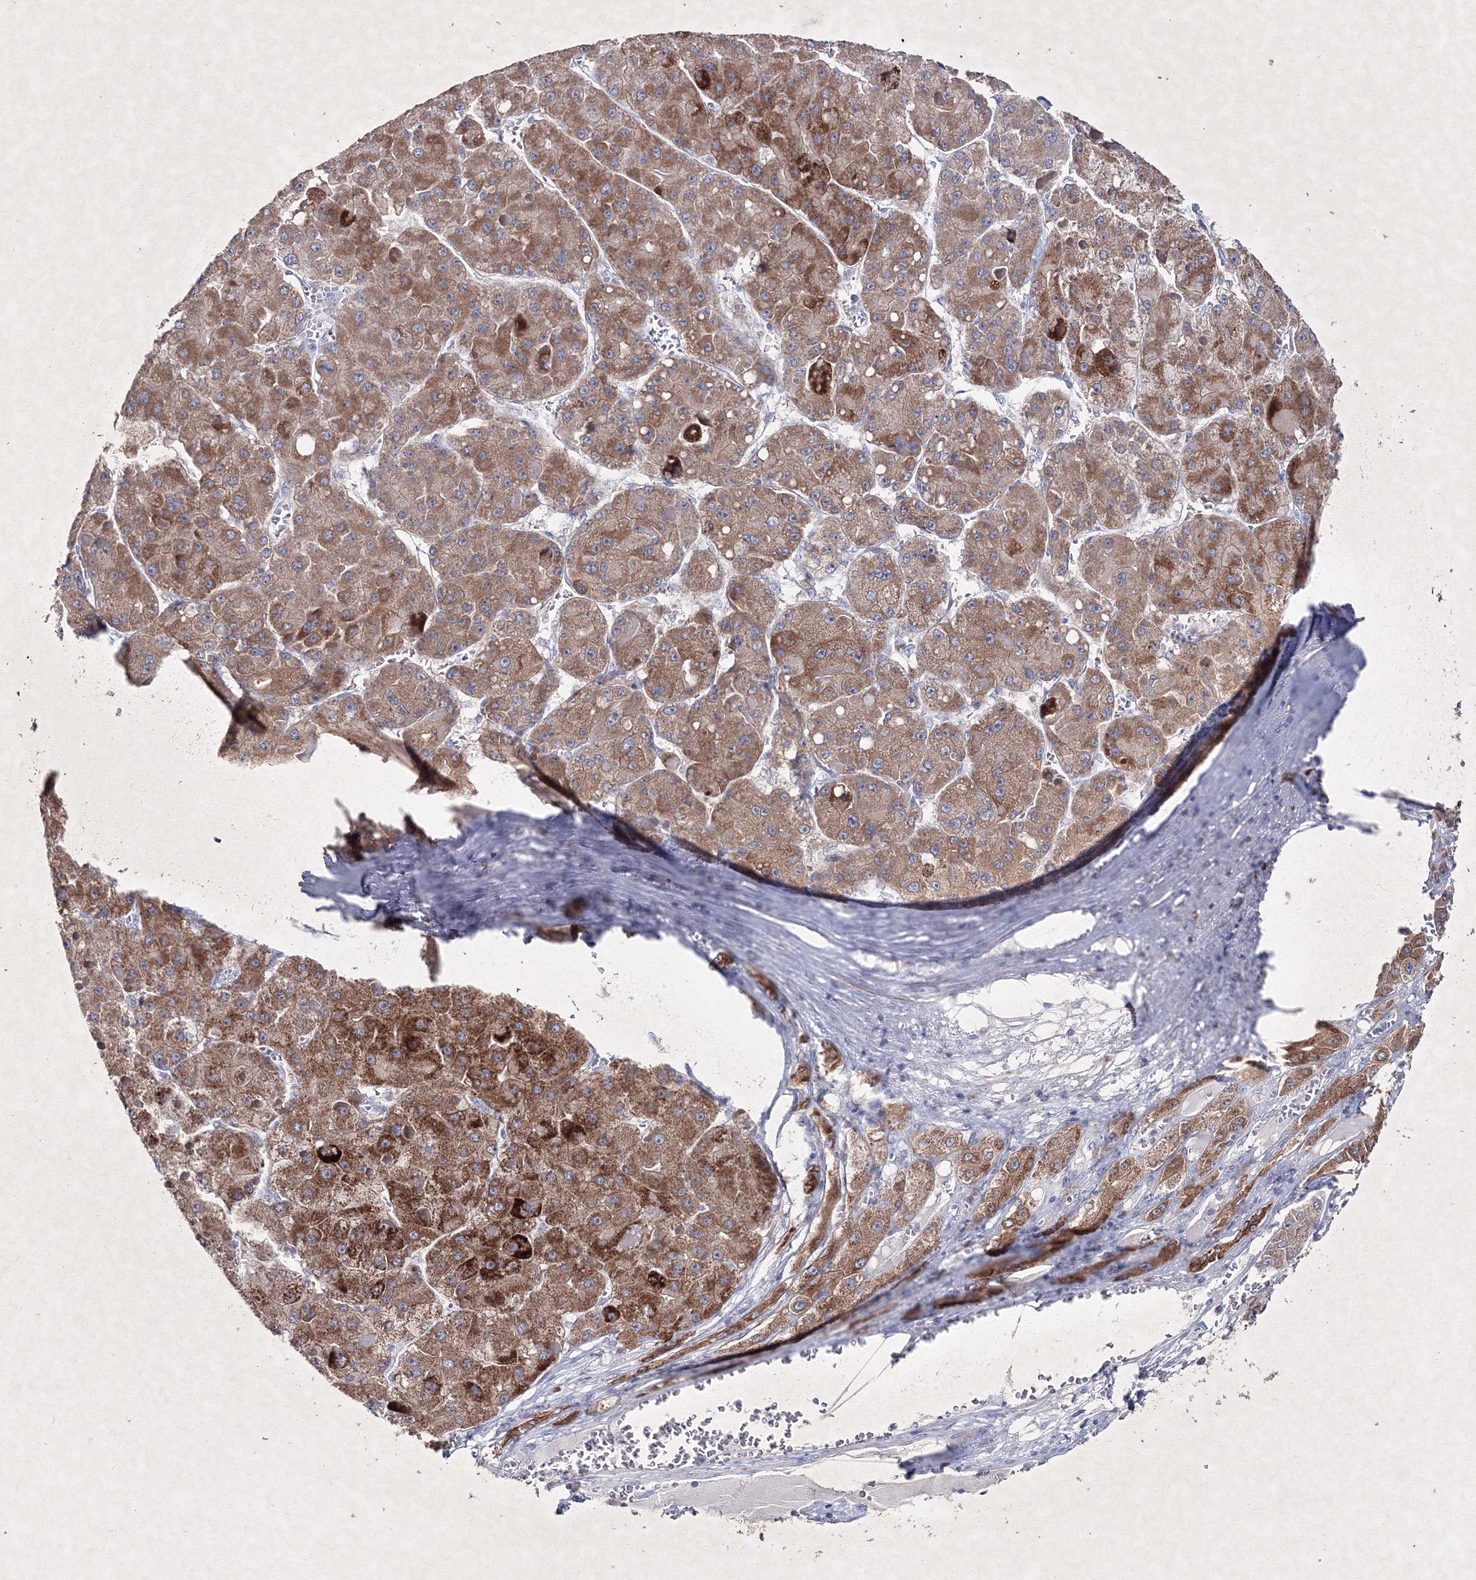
{"staining": {"intensity": "strong", "quantity": ">75%", "location": "cytoplasmic/membranous"}, "tissue": "liver cancer", "cell_type": "Tumor cells", "image_type": "cancer", "snomed": [{"axis": "morphology", "description": "Carcinoma, Hepatocellular, NOS"}, {"axis": "topography", "description": "Liver"}], "caption": "Immunohistochemical staining of liver cancer reveals high levels of strong cytoplasmic/membranous protein staining in approximately >75% of tumor cells.", "gene": "SMIM29", "patient": {"sex": "female", "age": 73}}